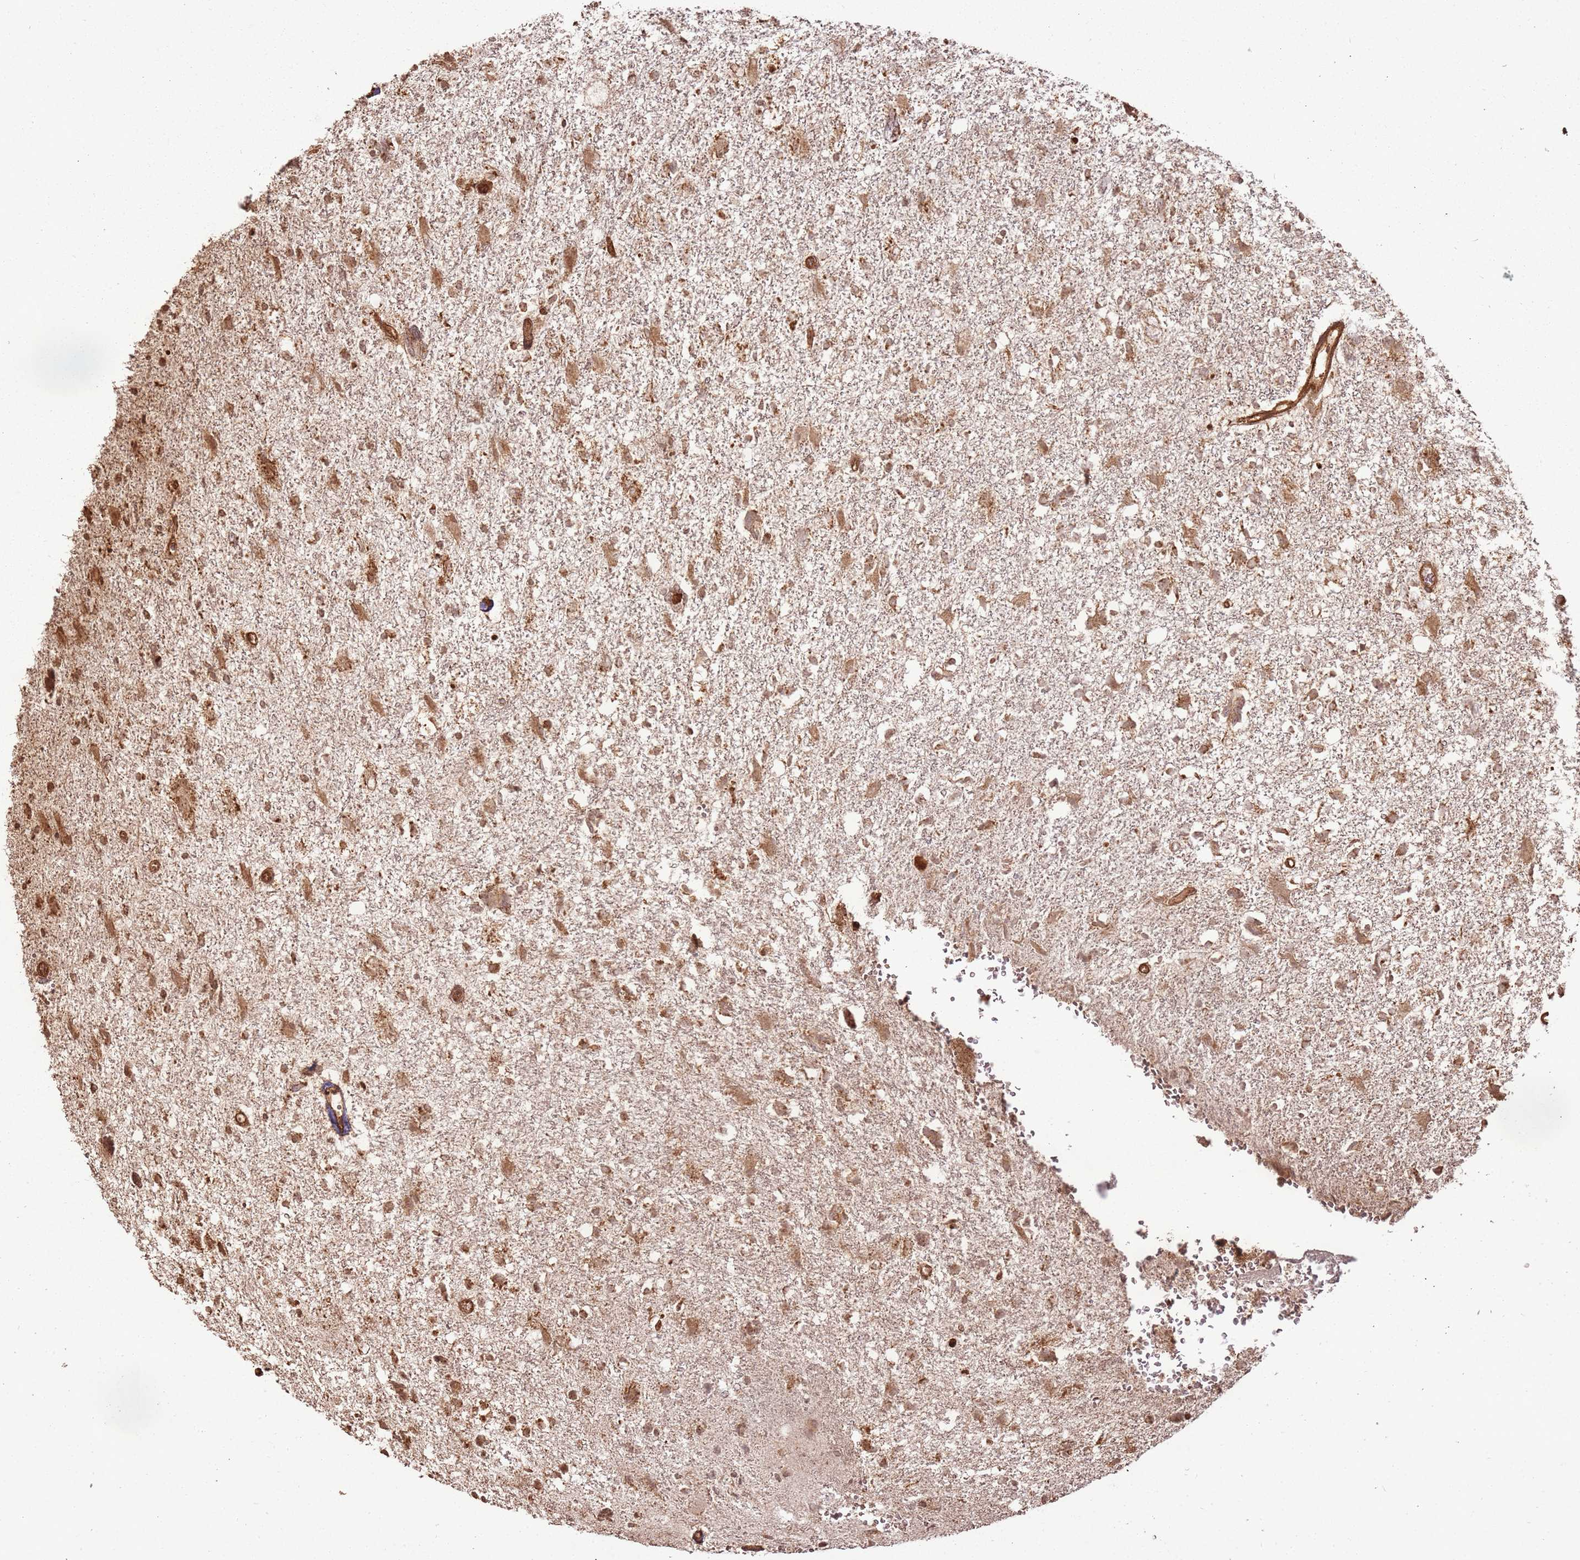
{"staining": {"intensity": "moderate", "quantity": ">75%", "location": "cytoplasmic/membranous"}, "tissue": "glioma", "cell_type": "Tumor cells", "image_type": "cancer", "snomed": [{"axis": "morphology", "description": "Glioma, malignant, High grade"}, {"axis": "topography", "description": "Brain"}], "caption": "Tumor cells exhibit medium levels of moderate cytoplasmic/membranous expression in about >75% of cells in high-grade glioma (malignant).", "gene": "MRPS6", "patient": {"sex": "male", "age": 61}}